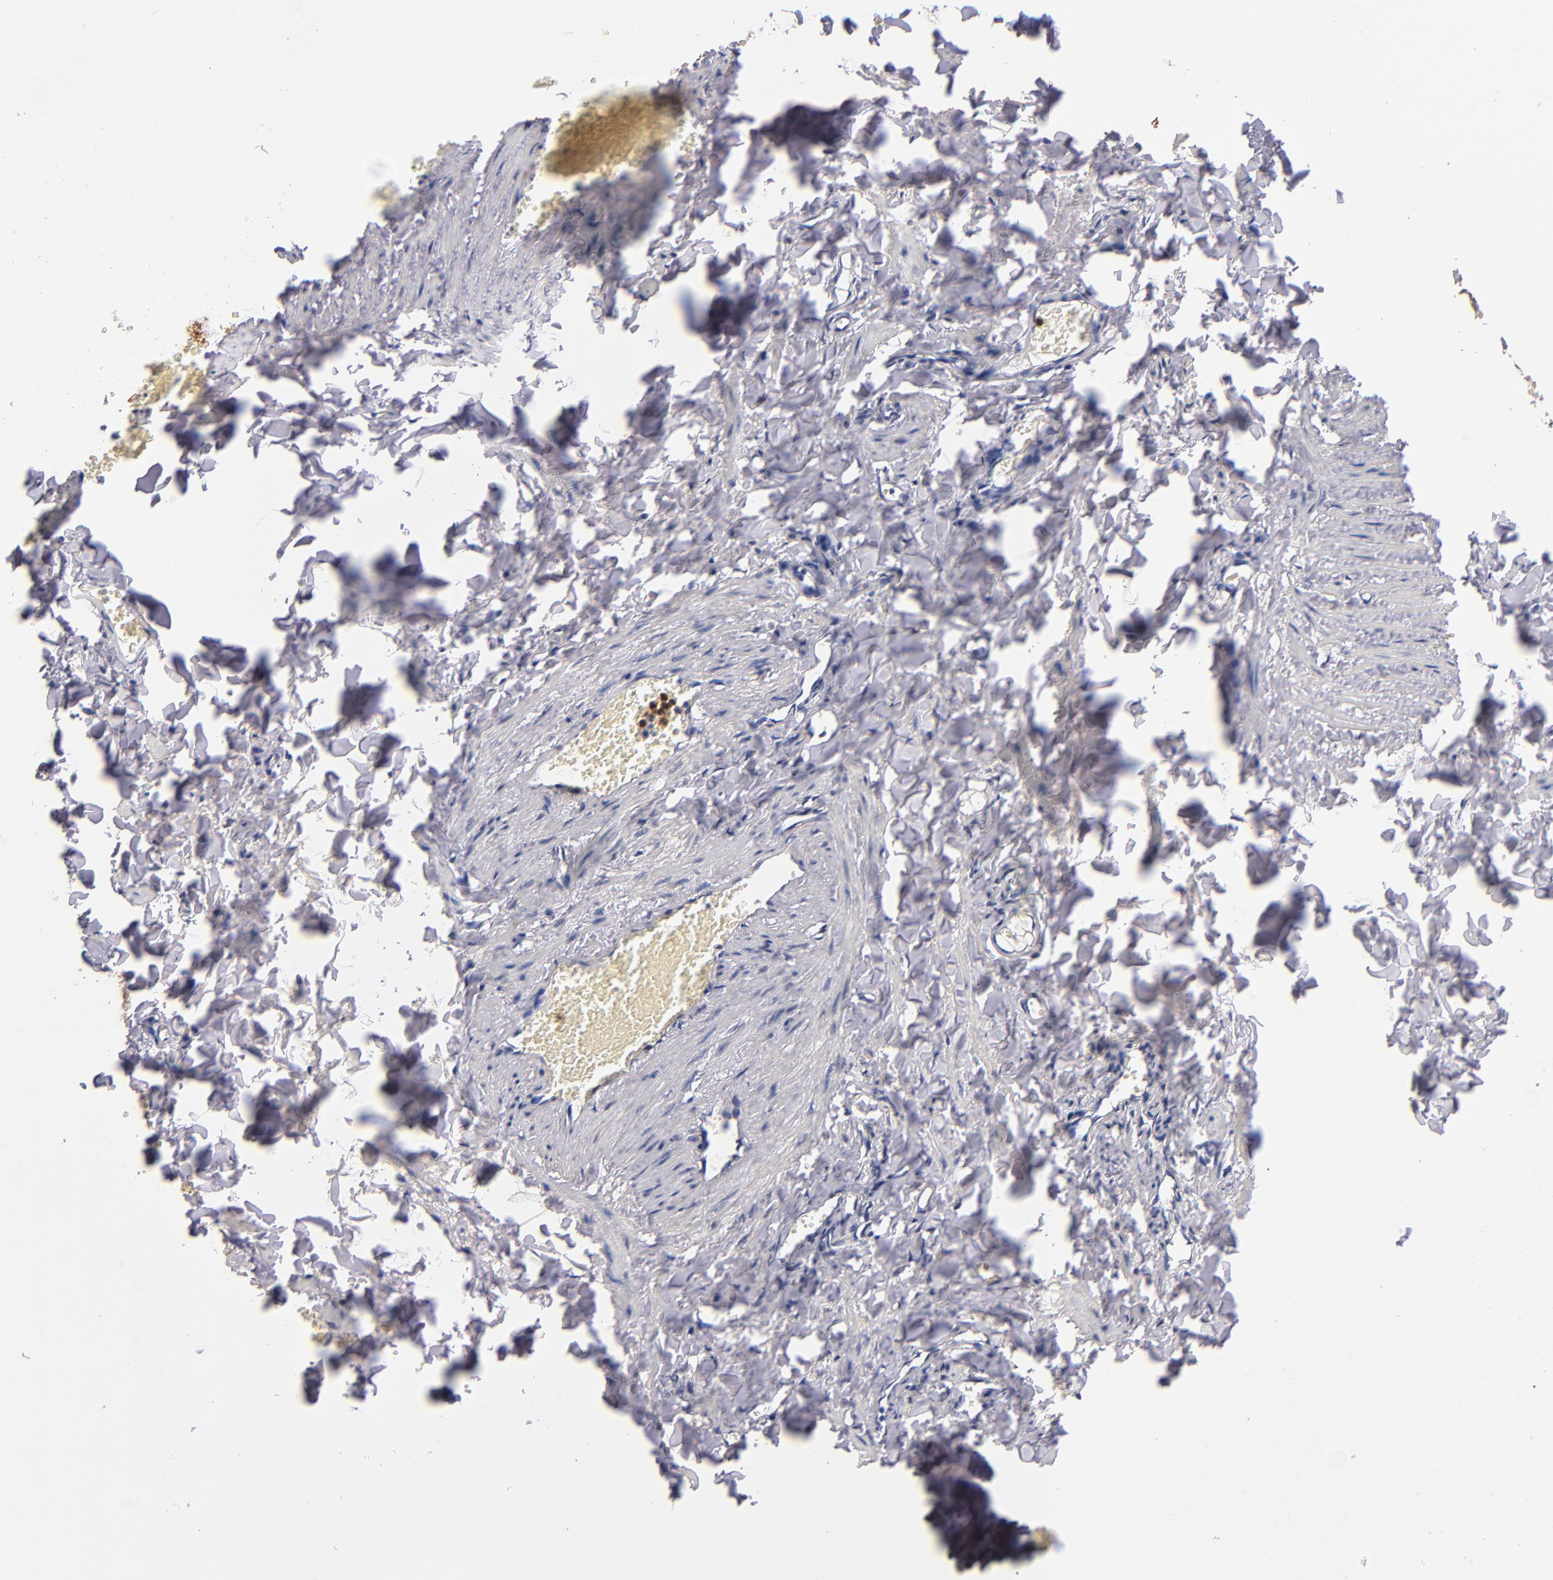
{"staining": {"intensity": "negative", "quantity": "none", "location": "none"}, "tissue": "adipose tissue", "cell_type": "Adipocytes", "image_type": "normal", "snomed": [{"axis": "morphology", "description": "Normal tissue, NOS"}, {"axis": "topography", "description": "Vascular tissue"}], "caption": "Image shows no significant protein expression in adipocytes of benign adipose tissue. The staining is performed using DAB brown chromogen with nuclei counter-stained in using hematoxylin.", "gene": "TTLL12", "patient": {"sex": "male", "age": 41}}